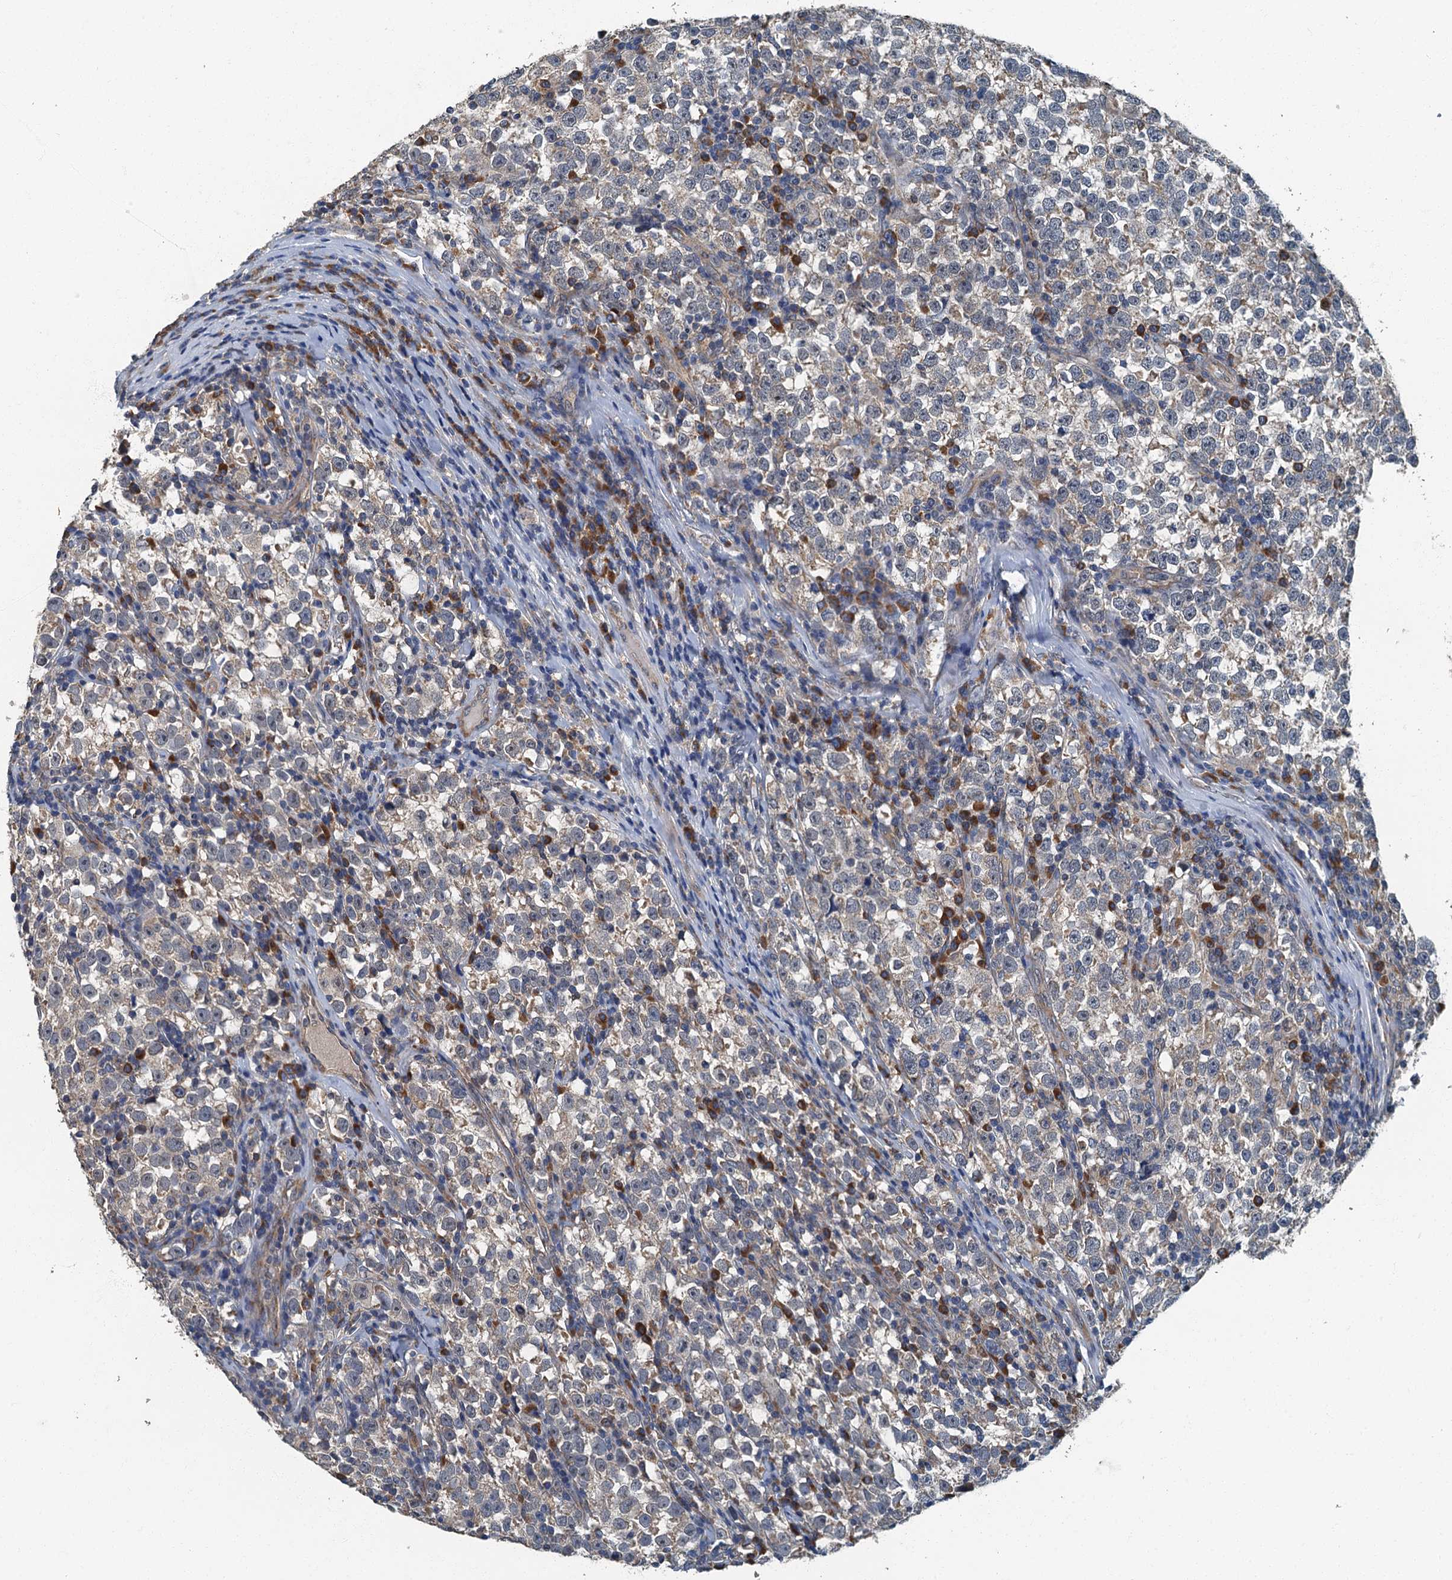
{"staining": {"intensity": "weak", "quantity": "<25%", "location": "cytoplasmic/membranous"}, "tissue": "testis cancer", "cell_type": "Tumor cells", "image_type": "cancer", "snomed": [{"axis": "morphology", "description": "Normal tissue, NOS"}, {"axis": "morphology", "description": "Seminoma, NOS"}, {"axis": "topography", "description": "Testis"}], "caption": "The IHC histopathology image has no significant staining in tumor cells of testis seminoma tissue.", "gene": "DDX49", "patient": {"sex": "male", "age": 43}}